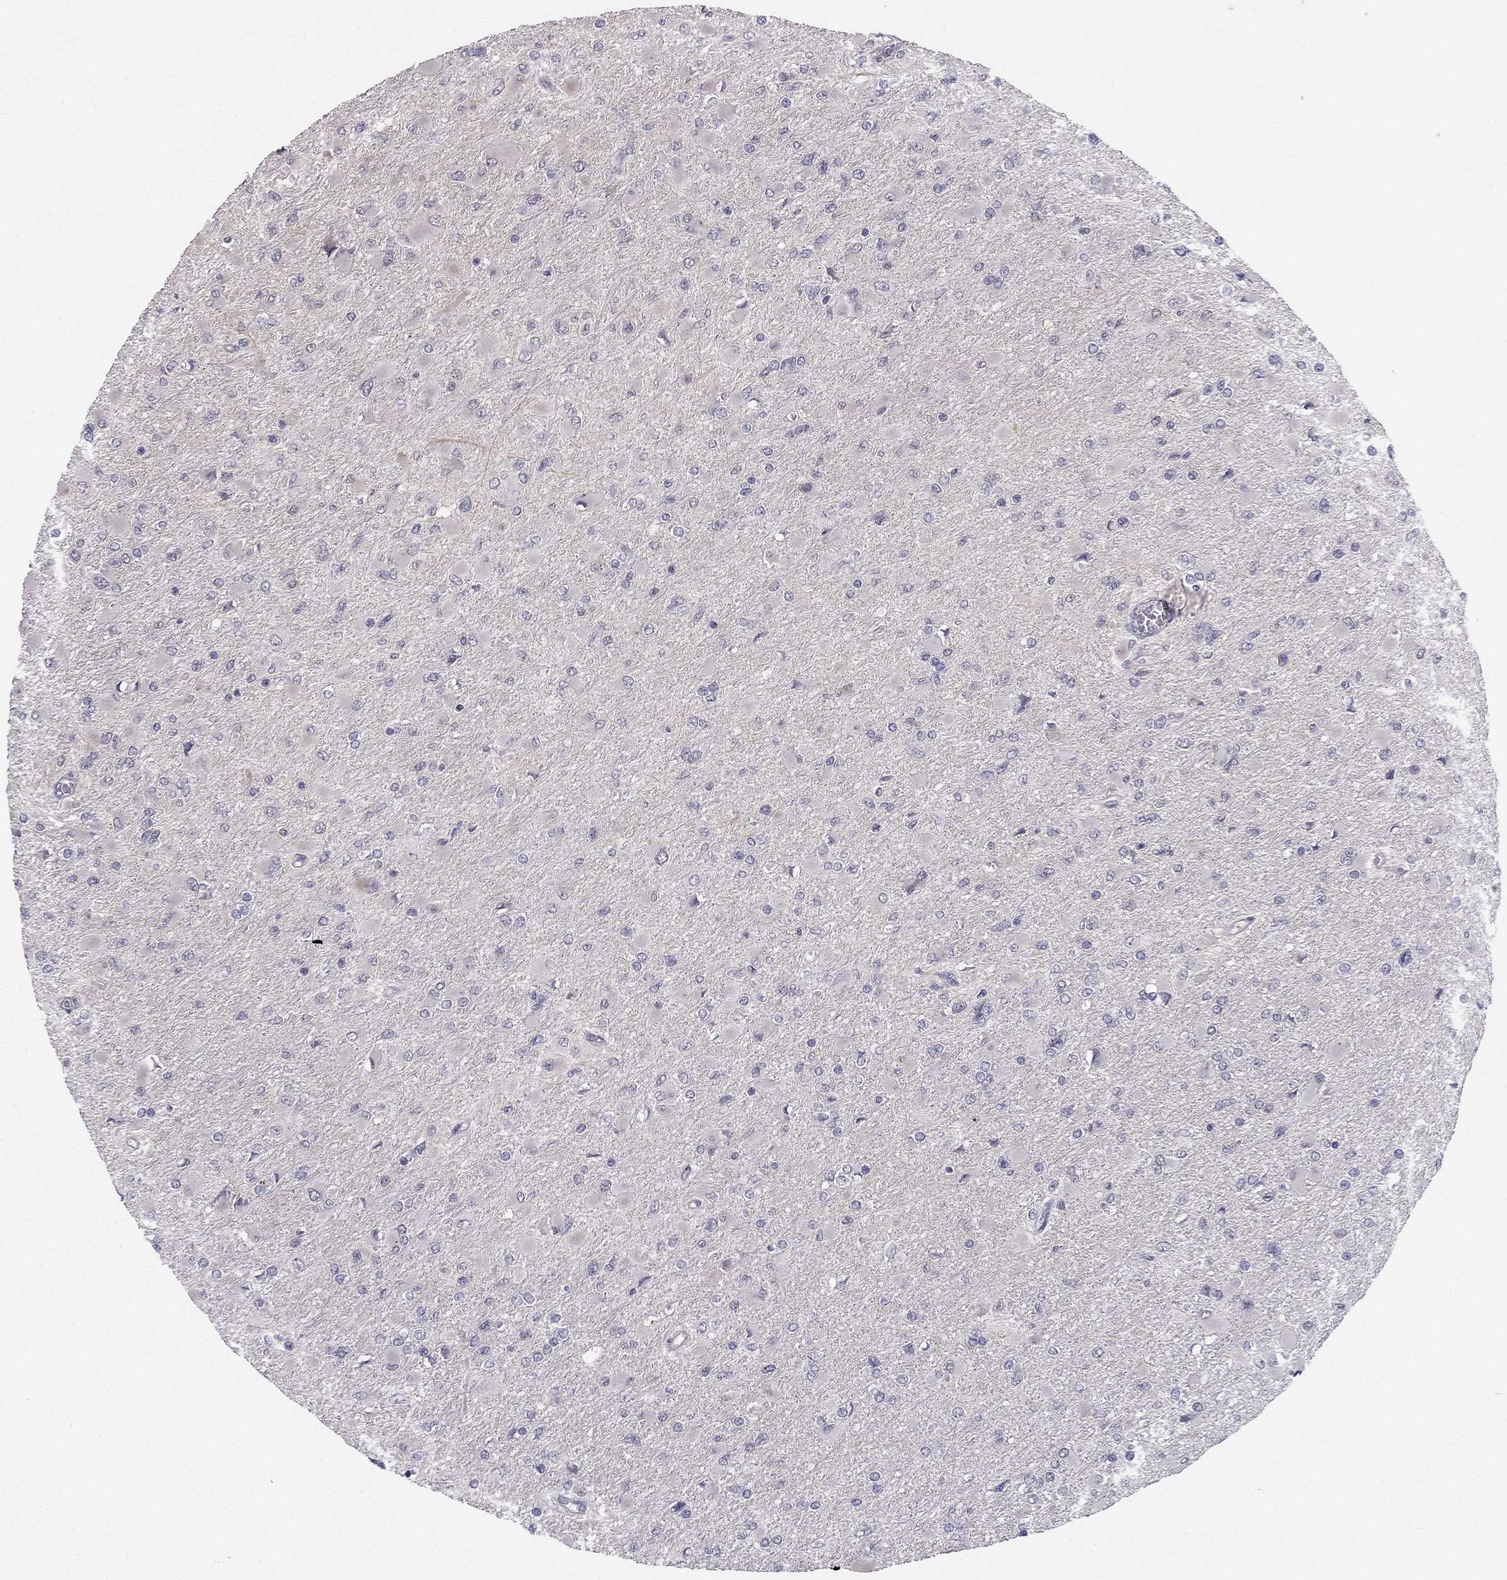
{"staining": {"intensity": "negative", "quantity": "none", "location": "none"}, "tissue": "glioma", "cell_type": "Tumor cells", "image_type": "cancer", "snomed": [{"axis": "morphology", "description": "Glioma, malignant, High grade"}, {"axis": "topography", "description": "Cerebral cortex"}], "caption": "A micrograph of human glioma is negative for staining in tumor cells.", "gene": "CHST8", "patient": {"sex": "female", "age": 36}}